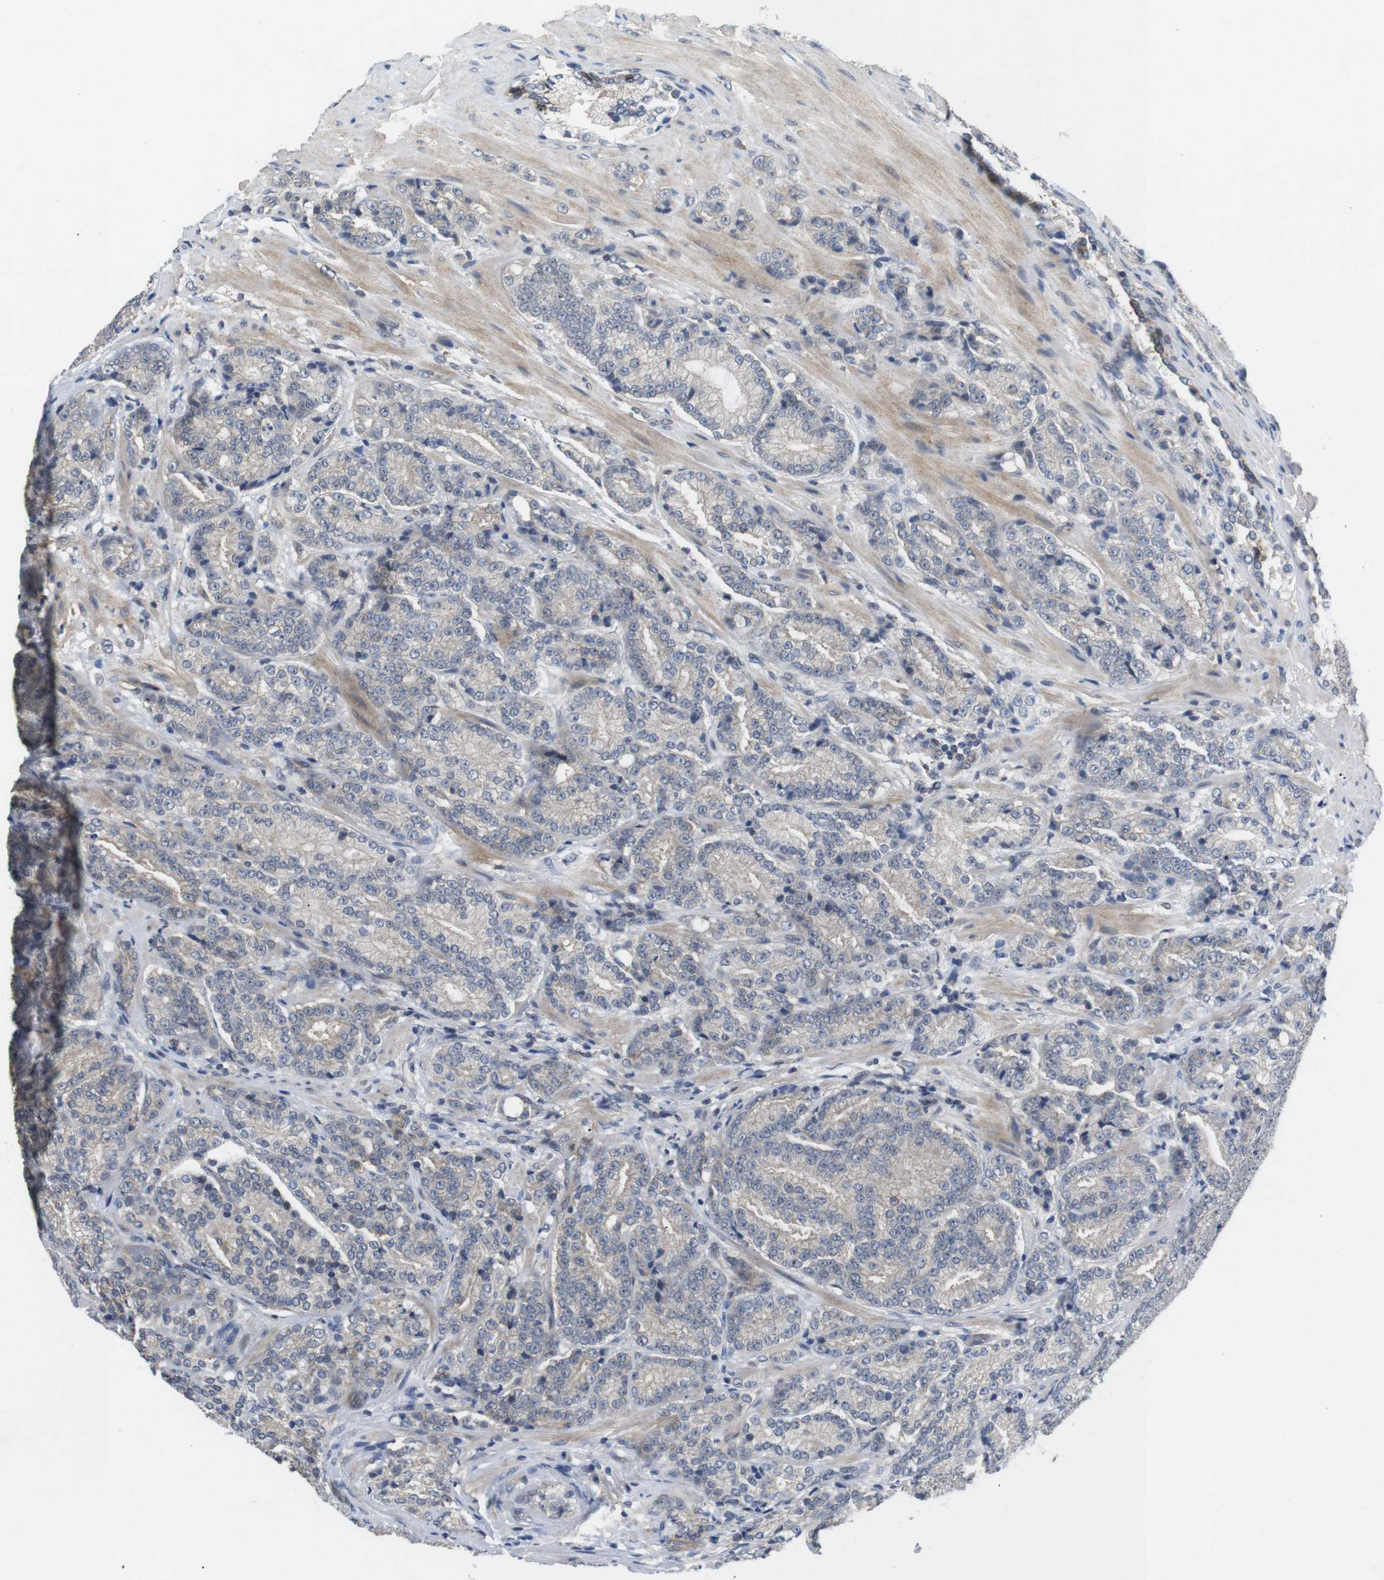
{"staining": {"intensity": "negative", "quantity": "none", "location": "none"}, "tissue": "prostate cancer", "cell_type": "Tumor cells", "image_type": "cancer", "snomed": [{"axis": "morphology", "description": "Adenocarcinoma, High grade"}, {"axis": "topography", "description": "Prostate"}], "caption": "This is an immunohistochemistry photomicrograph of human prostate adenocarcinoma (high-grade). There is no expression in tumor cells.", "gene": "NECTIN1", "patient": {"sex": "male", "age": 61}}